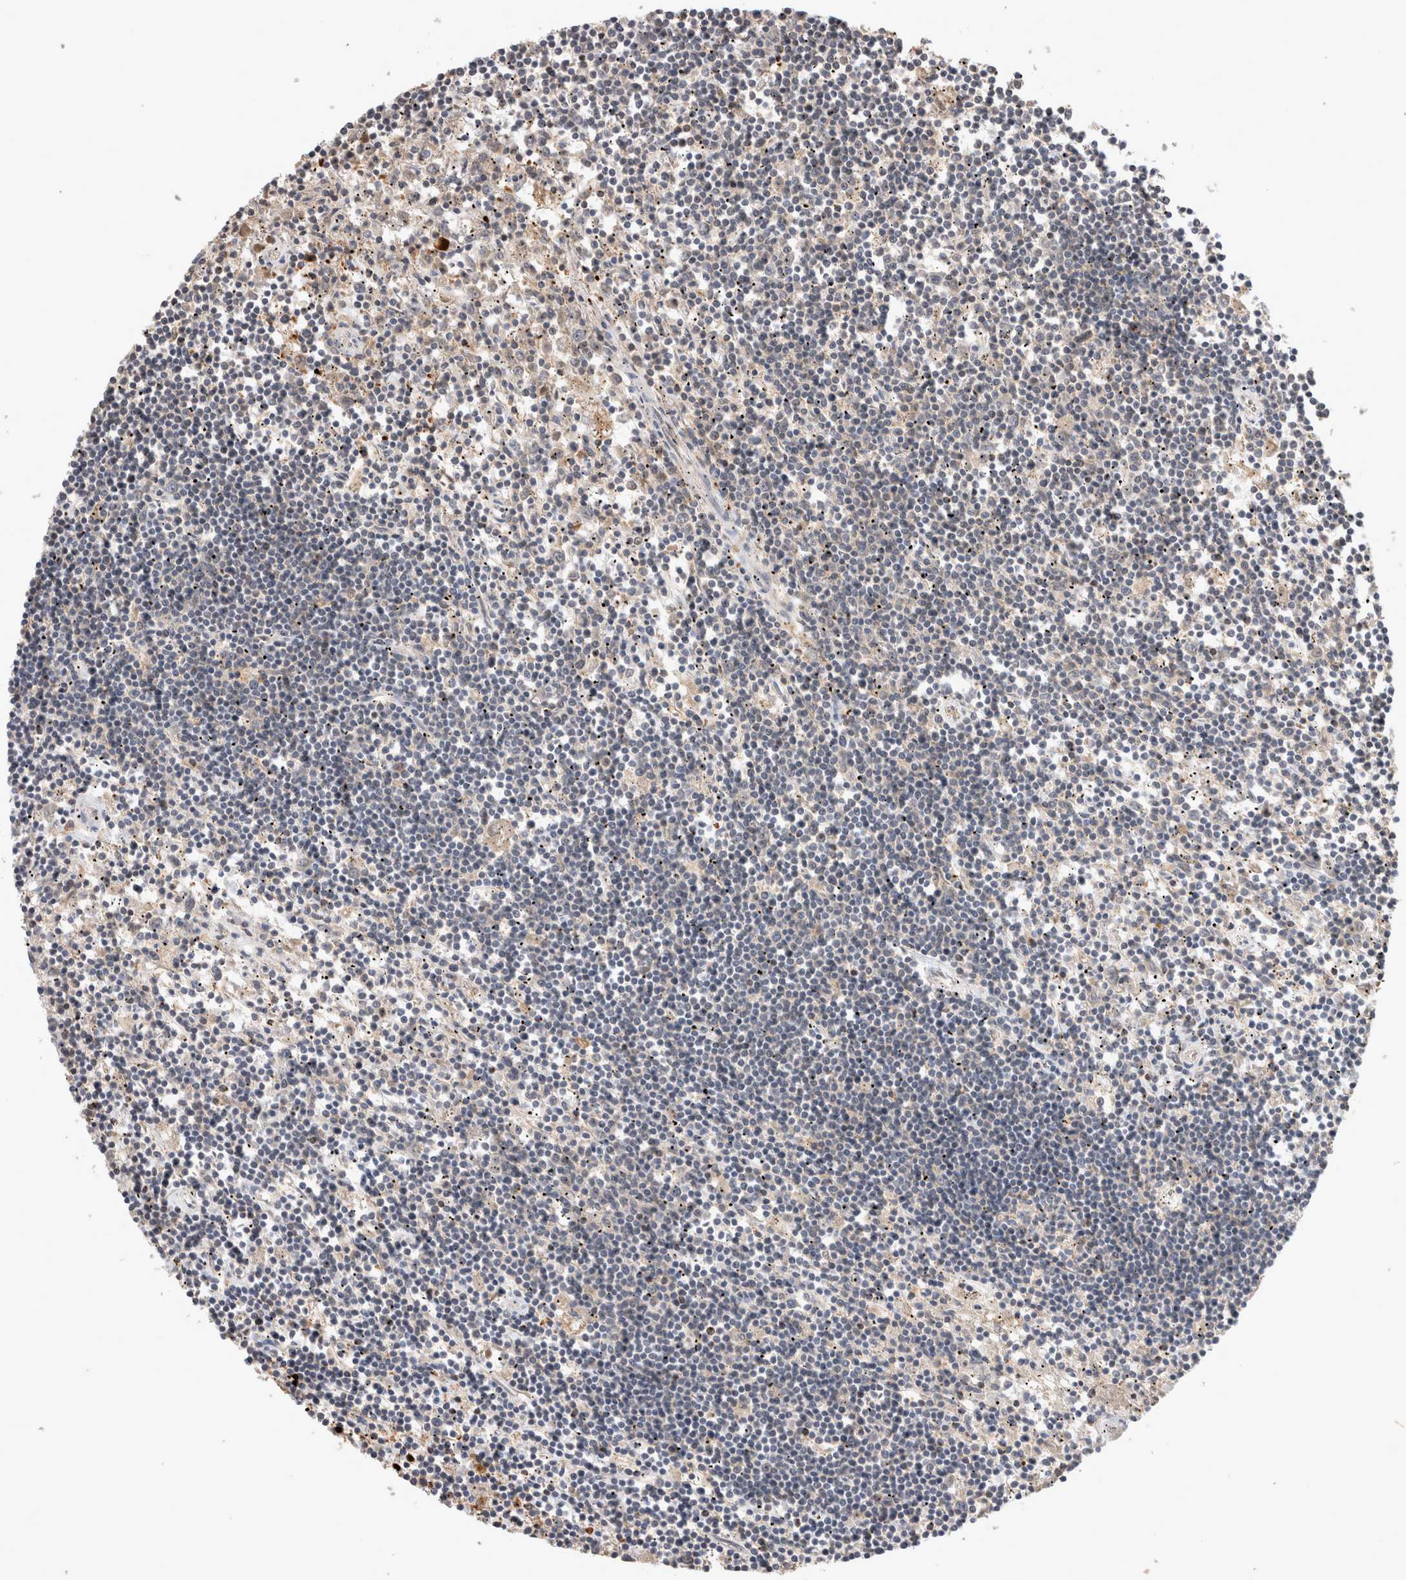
{"staining": {"intensity": "negative", "quantity": "none", "location": "none"}, "tissue": "lymphoma", "cell_type": "Tumor cells", "image_type": "cancer", "snomed": [{"axis": "morphology", "description": "Malignant lymphoma, non-Hodgkin's type, Low grade"}, {"axis": "topography", "description": "Spleen"}], "caption": "DAB (3,3'-diaminobenzidine) immunohistochemical staining of human malignant lymphoma, non-Hodgkin's type (low-grade) demonstrates no significant staining in tumor cells.", "gene": "SERAC1", "patient": {"sex": "male", "age": 76}}